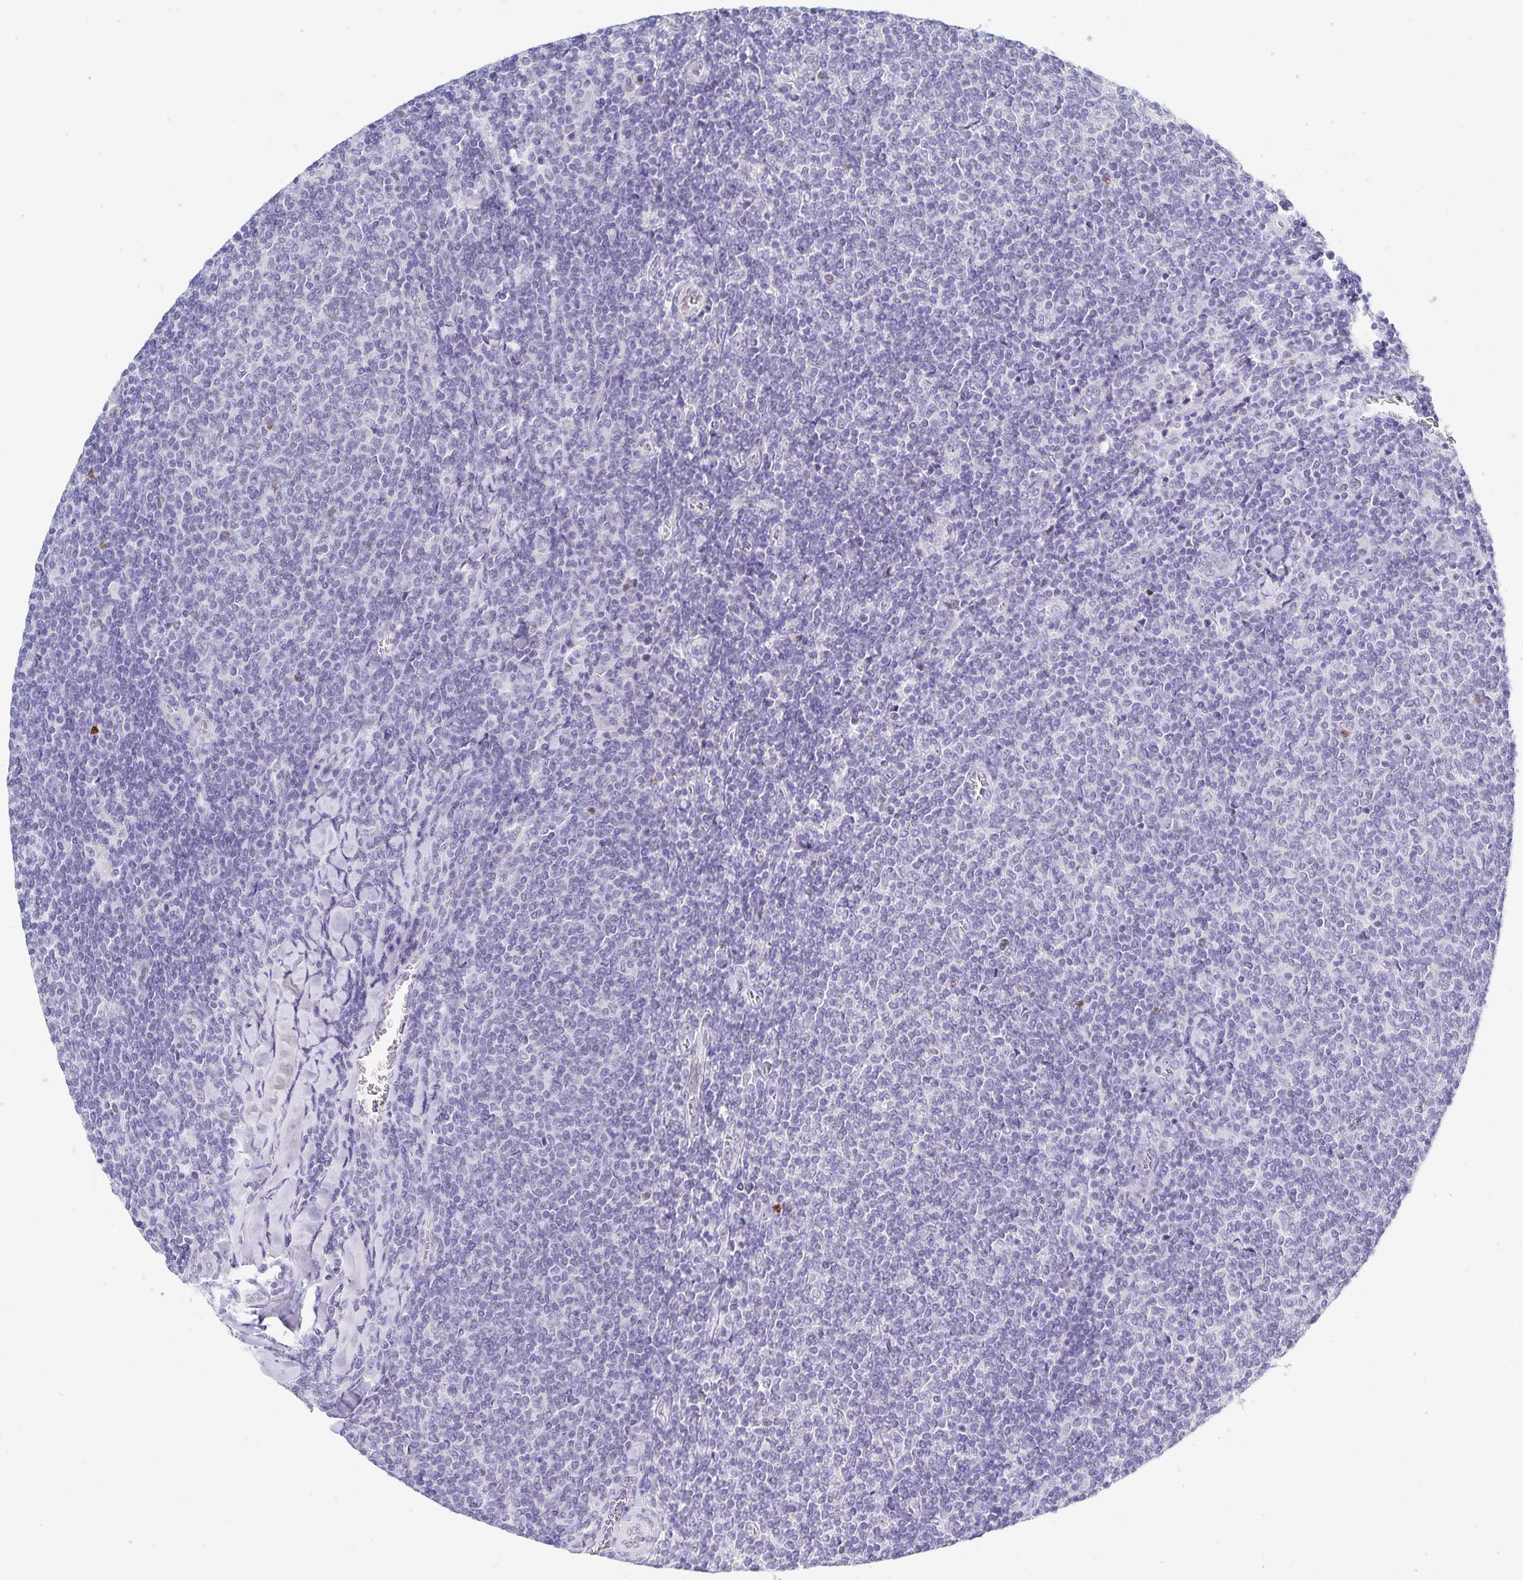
{"staining": {"intensity": "negative", "quantity": "none", "location": "none"}, "tissue": "lymphoma", "cell_type": "Tumor cells", "image_type": "cancer", "snomed": [{"axis": "morphology", "description": "Malignant lymphoma, non-Hodgkin's type, Low grade"}, {"axis": "topography", "description": "Lymph node"}], "caption": "Lymphoma was stained to show a protein in brown. There is no significant staining in tumor cells.", "gene": "HMGB3", "patient": {"sex": "male", "age": 52}}